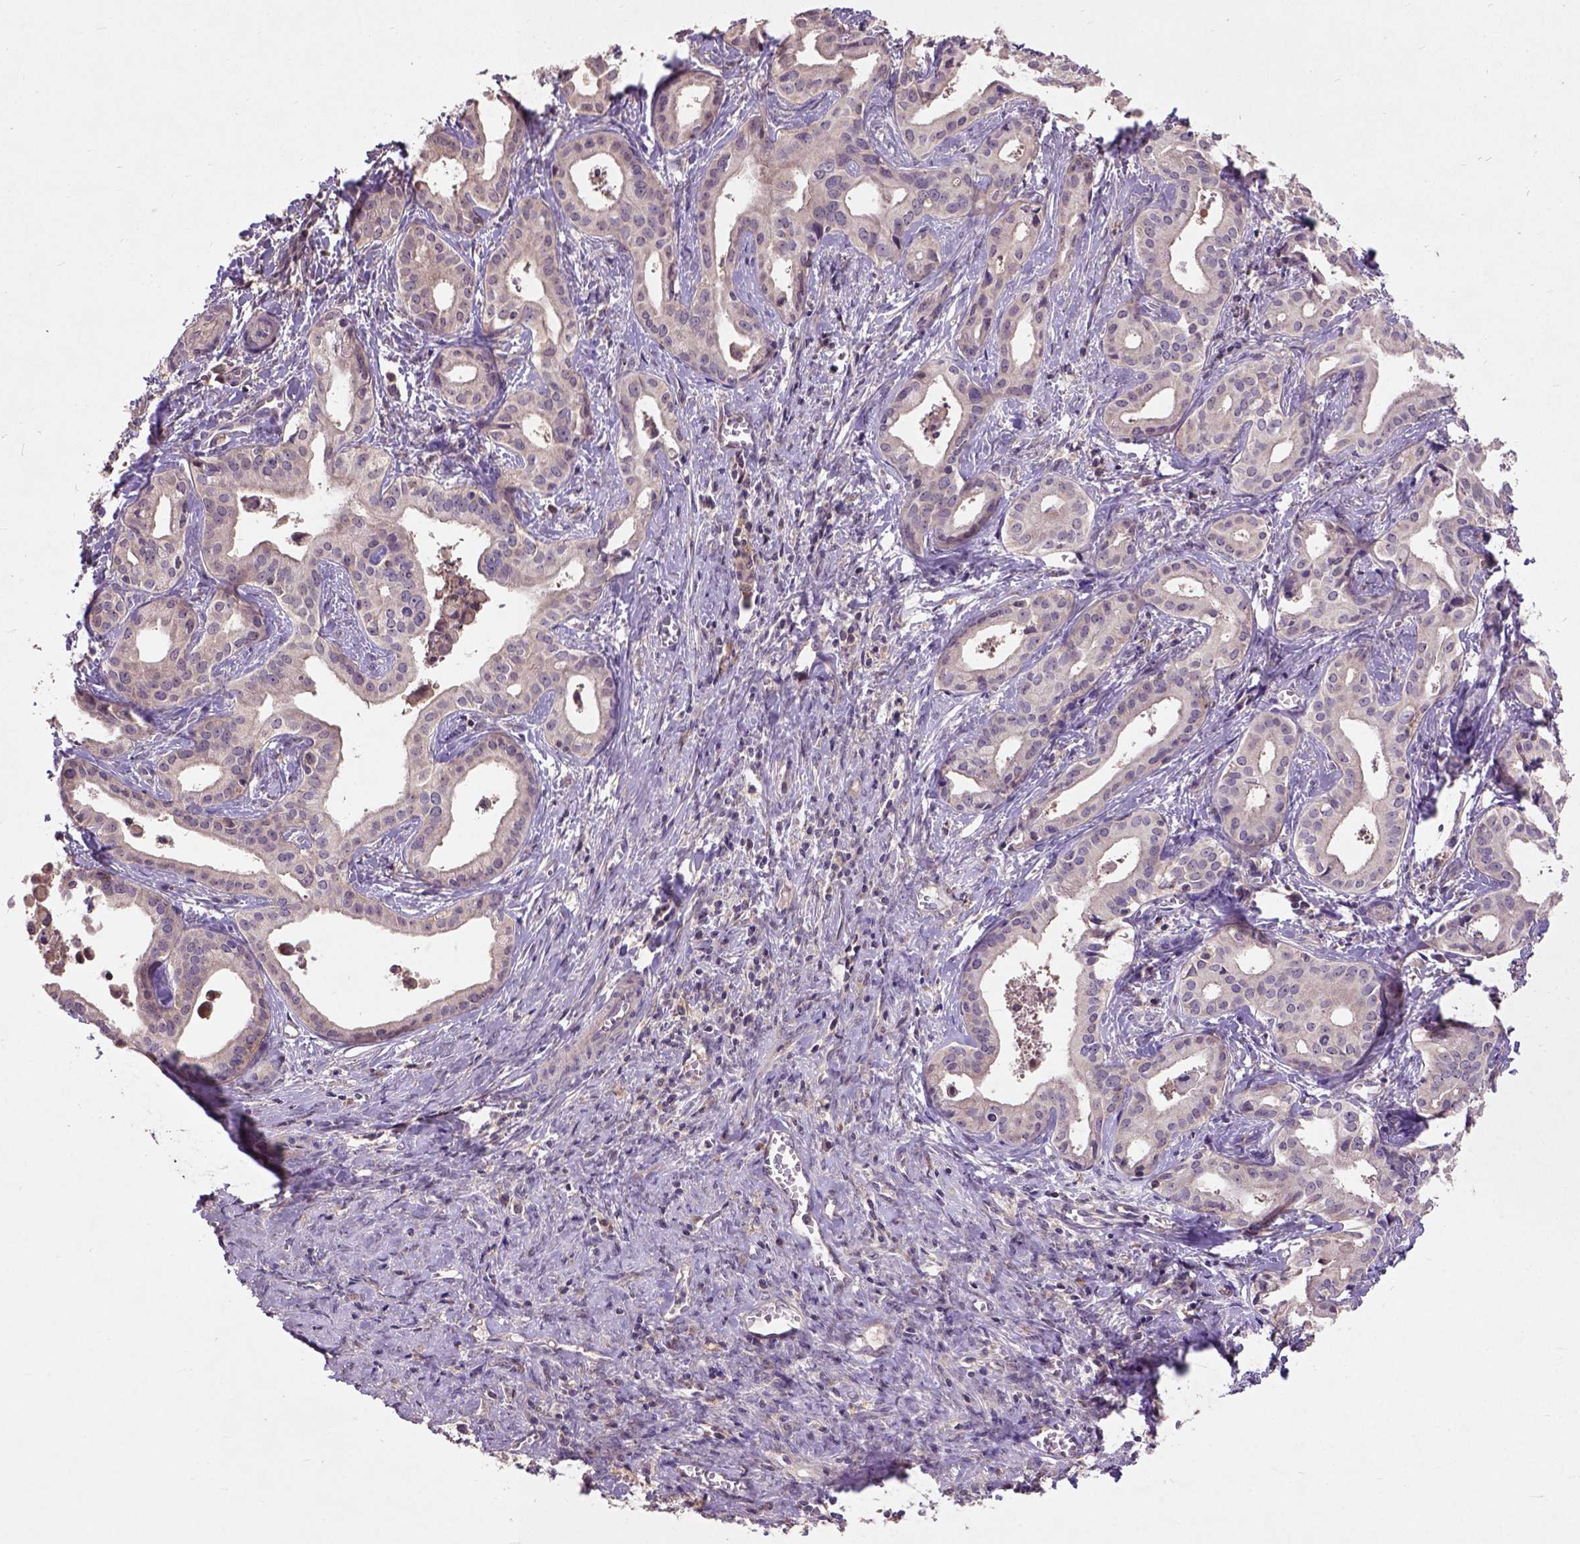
{"staining": {"intensity": "negative", "quantity": "none", "location": "none"}, "tissue": "liver cancer", "cell_type": "Tumor cells", "image_type": "cancer", "snomed": [{"axis": "morphology", "description": "Cholangiocarcinoma"}, {"axis": "topography", "description": "Liver"}], "caption": "A histopathology image of liver cholangiocarcinoma stained for a protein reveals no brown staining in tumor cells.", "gene": "KBTBD8", "patient": {"sex": "female", "age": 65}}